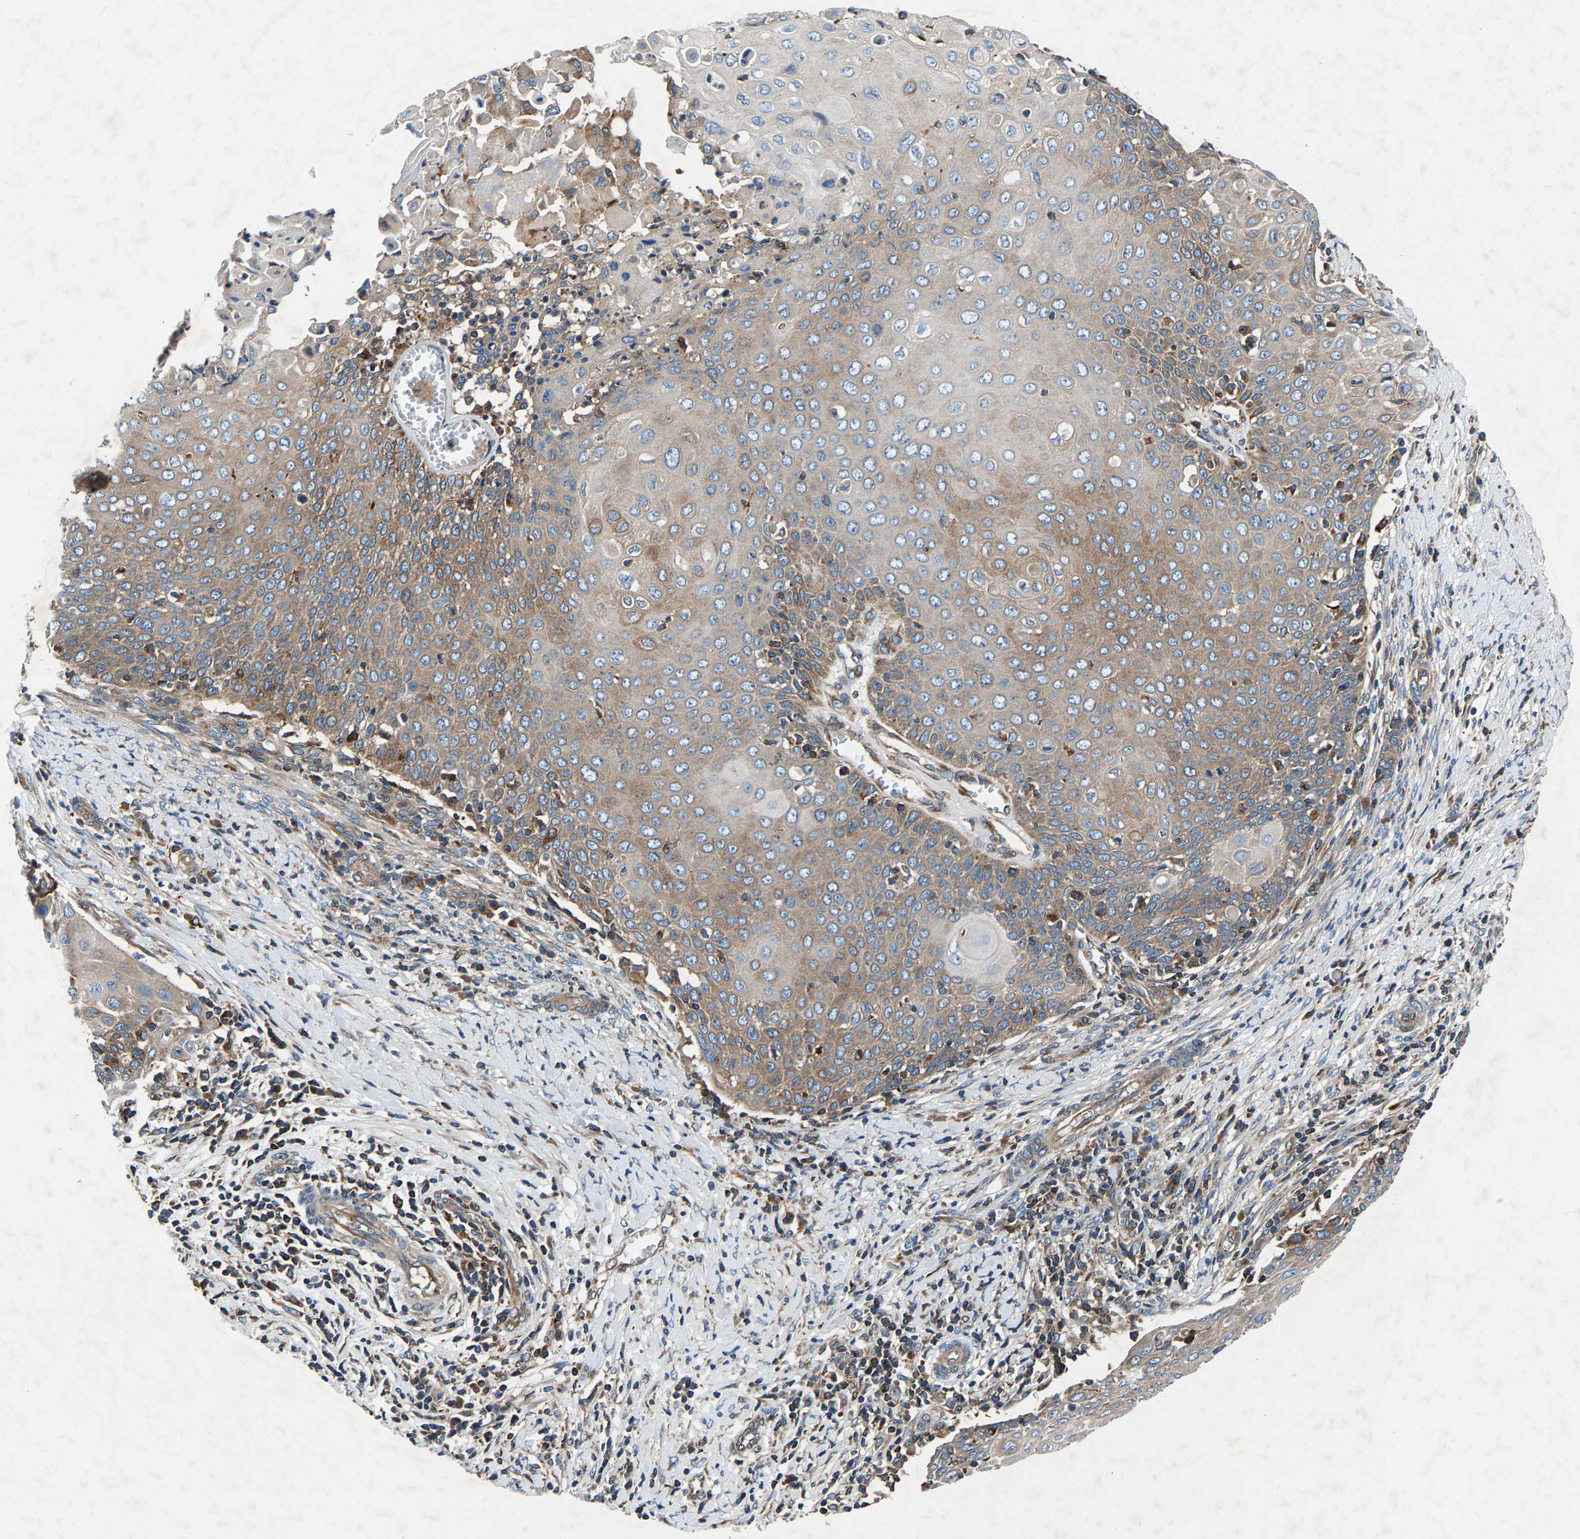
{"staining": {"intensity": "weak", "quantity": ">75%", "location": "cytoplasmic/membranous"}, "tissue": "cervical cancer", "cell_type": "Tumor cells", "image_type": "cancer", "snomed": [{"axis": "morphology", "description": "Squamous cell carcinoma, NOS"}, {"axis": "topography", "description": "Cervix"}], "caption": "The immunohistochemical stain shows weak cytoplasmic/membranous staining in tumor cells of cervical cancer tissue.", "gene": "LPCAT1", "patient": {"sex": "female", "age": 39}}